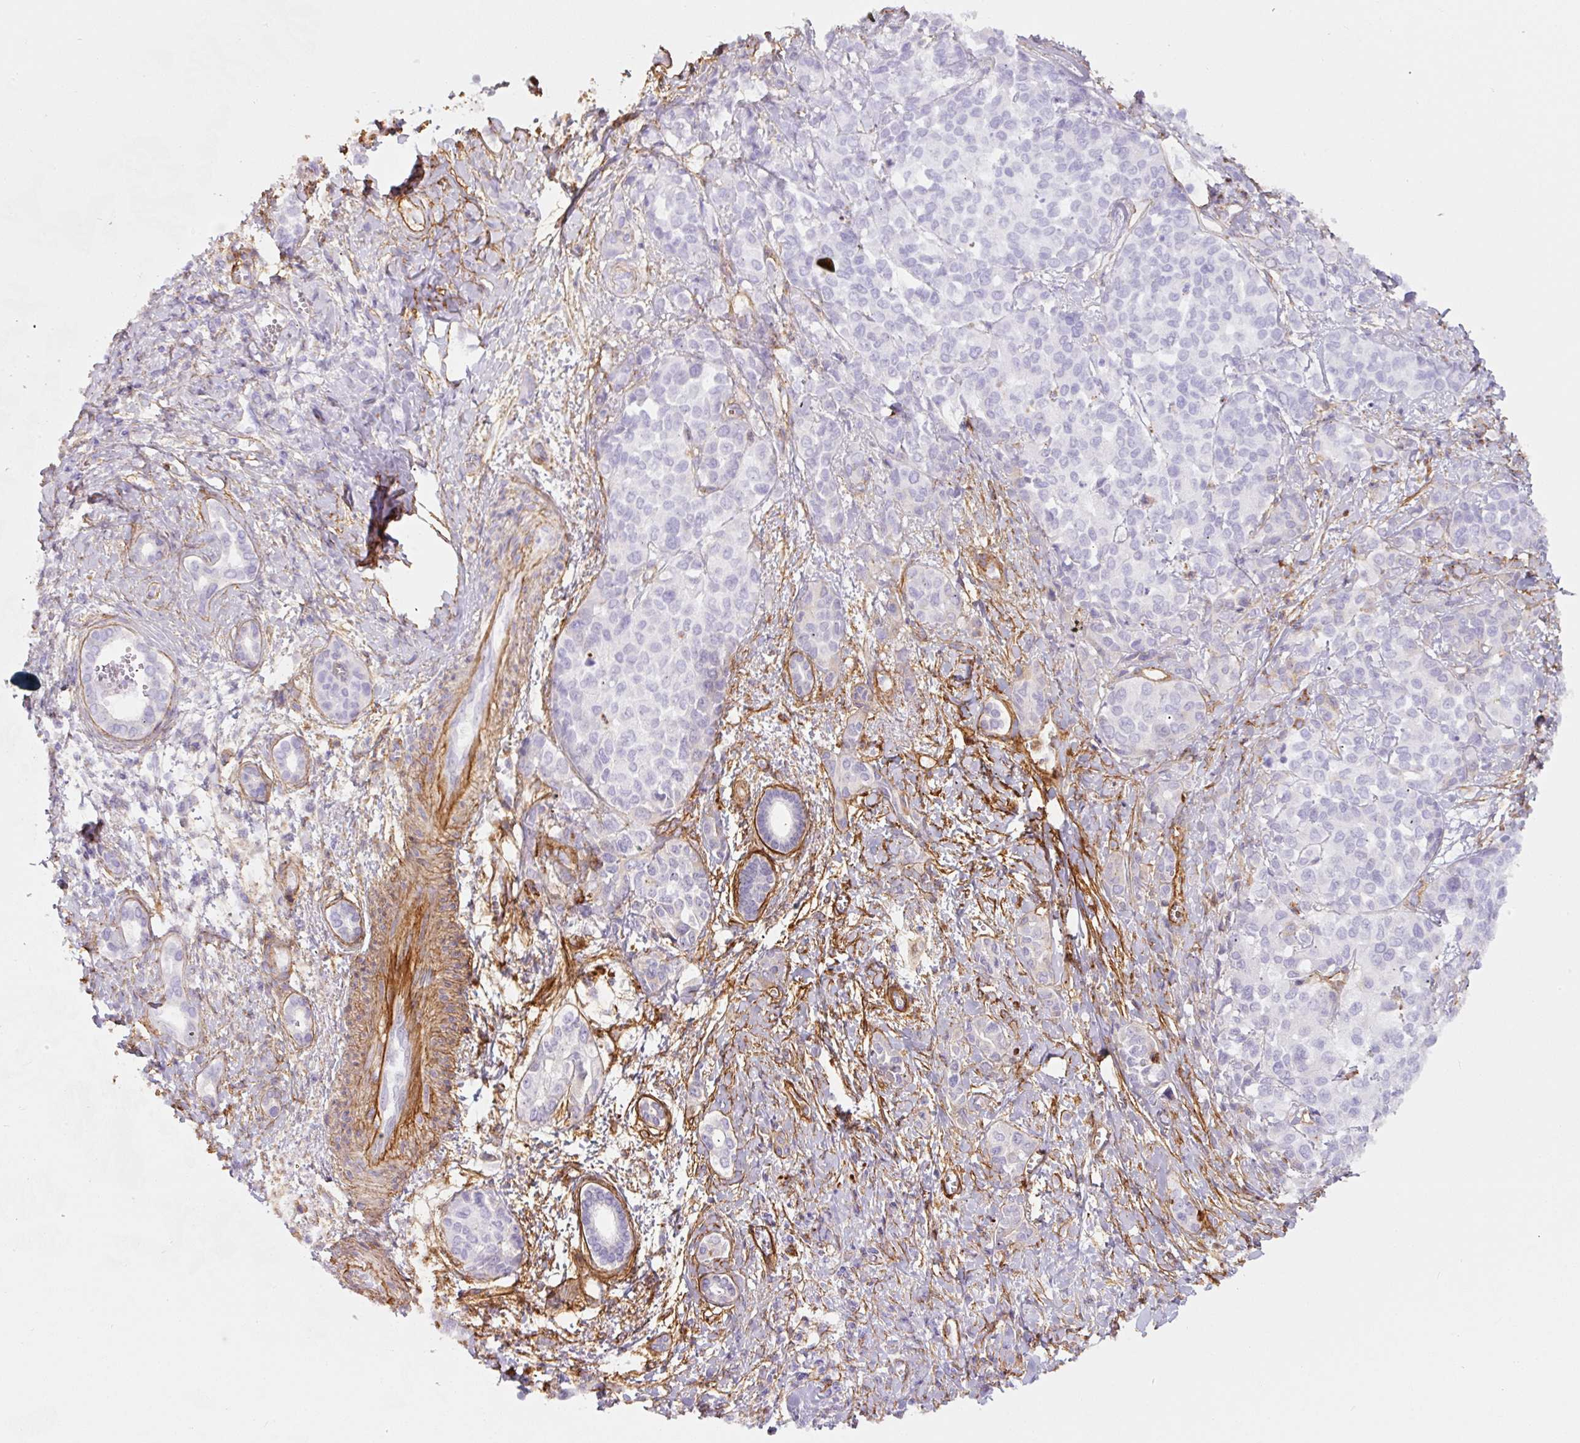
{"staining": {"intensity": "negative", "quantity": "none", "location": "none"}, "tissue": "liver cancer", "cell_type": "Tumor cells", "image_type": "cancer", "snomed": [{"axis": "morphology", "description": "Cholangiocarcinoma"}, {"axis": "topography", "description": "Liver"}], "caption": "DAB immunohistochemical staining of human liver cancer exhibits no significant staining in tumor cells.", "gene": "LOXL4", "patient": {"sex": "female", "age": 77}}